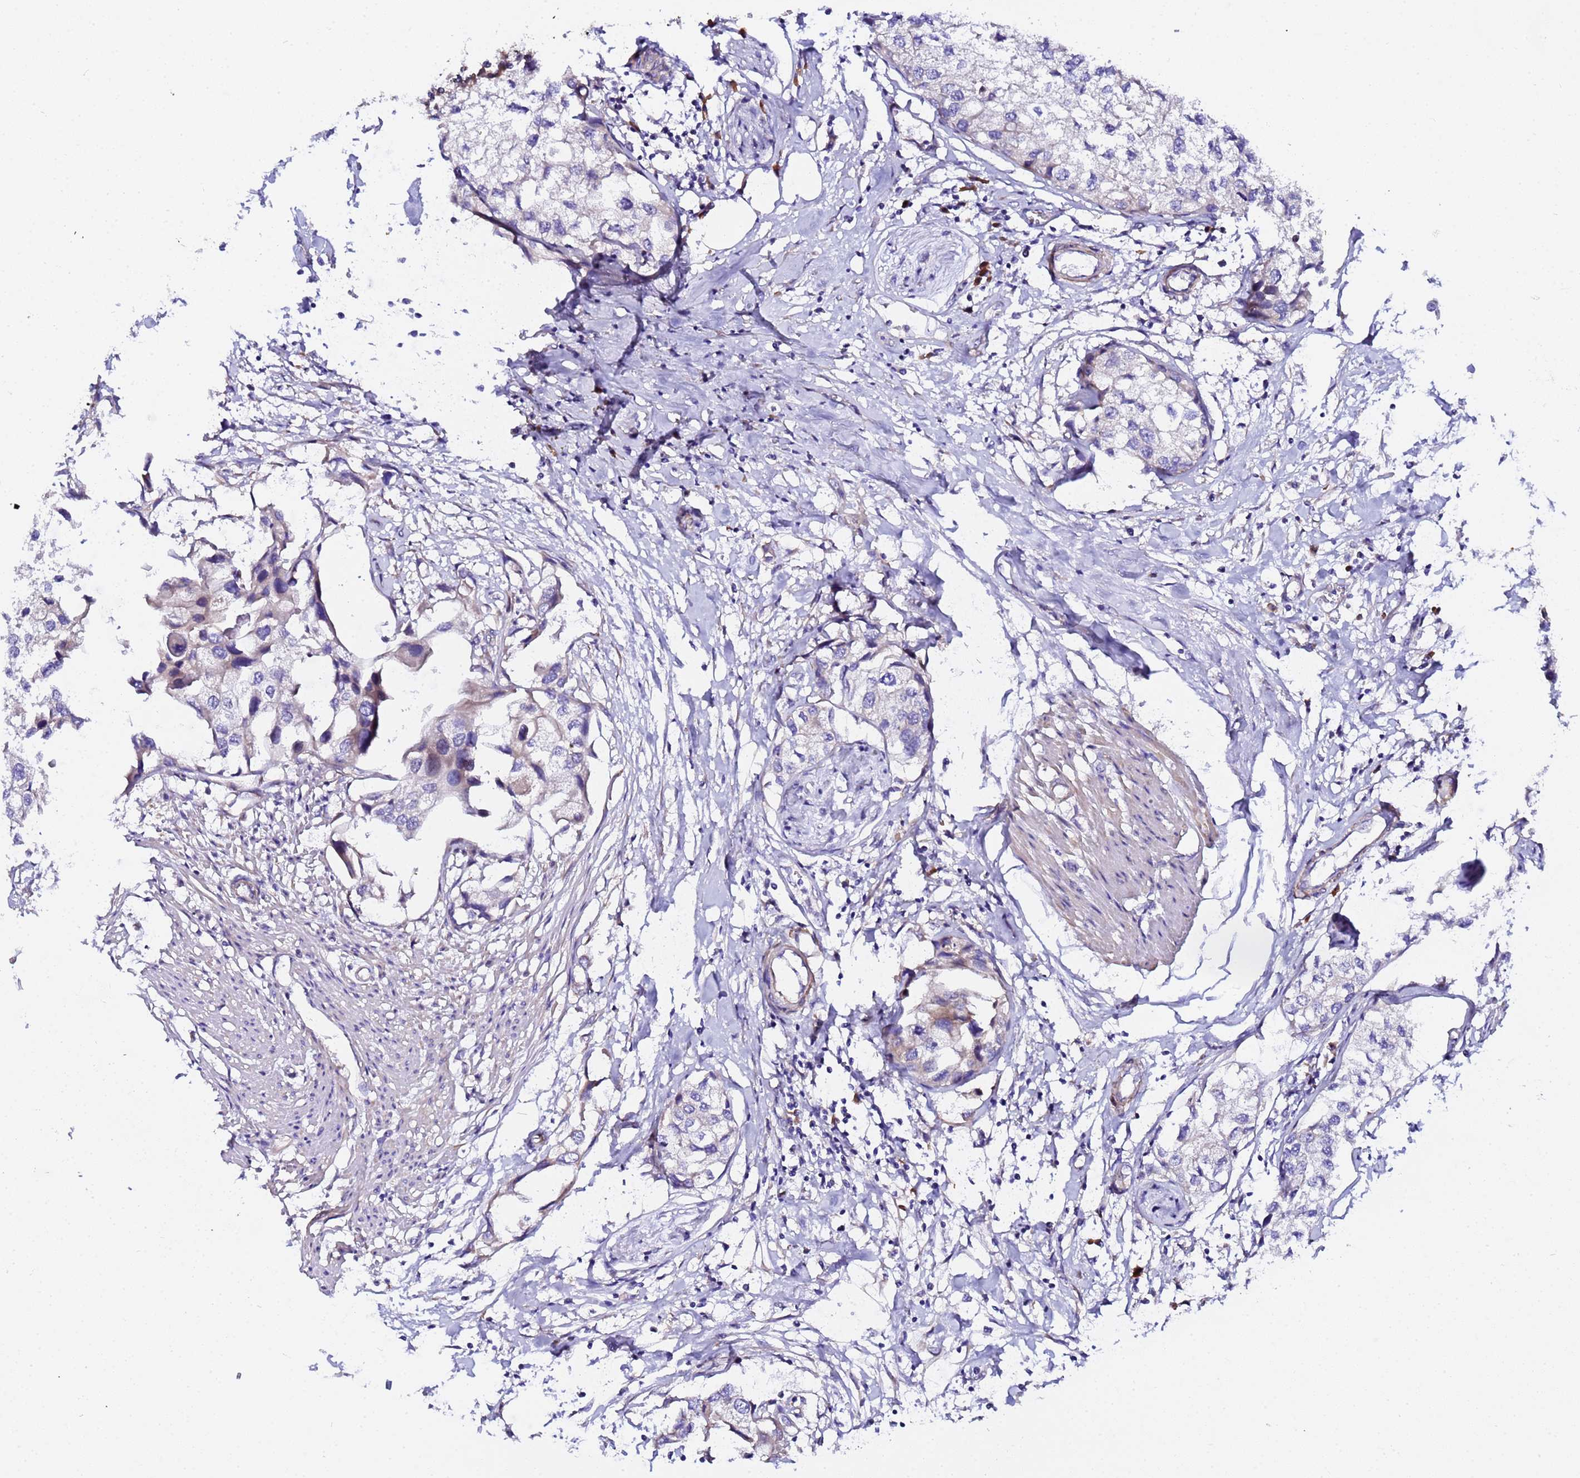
{"staining": {"intensity": "negative", "quantity": "none", "location": "none"}, "tissue": "urothelial cancer", "cell_type": "Tumor cells", "image_type": "cancer", "snomed": [{"axis": "morphology", "description": "Urothelial carcinoma, High grade"}, {"axis": "topography", "description": "Urinary bladder"}], "caption": "High power microscopy photomicrograph of an immunohistochemistry micrograph of urothelial cancer, revealing no significant staining in tumor cells. (Immunohistochemistry (ihc), brightfield microscopy, high magnification).", "gene": "JRKL", "patient": {"sex": "male", "age": 64}}